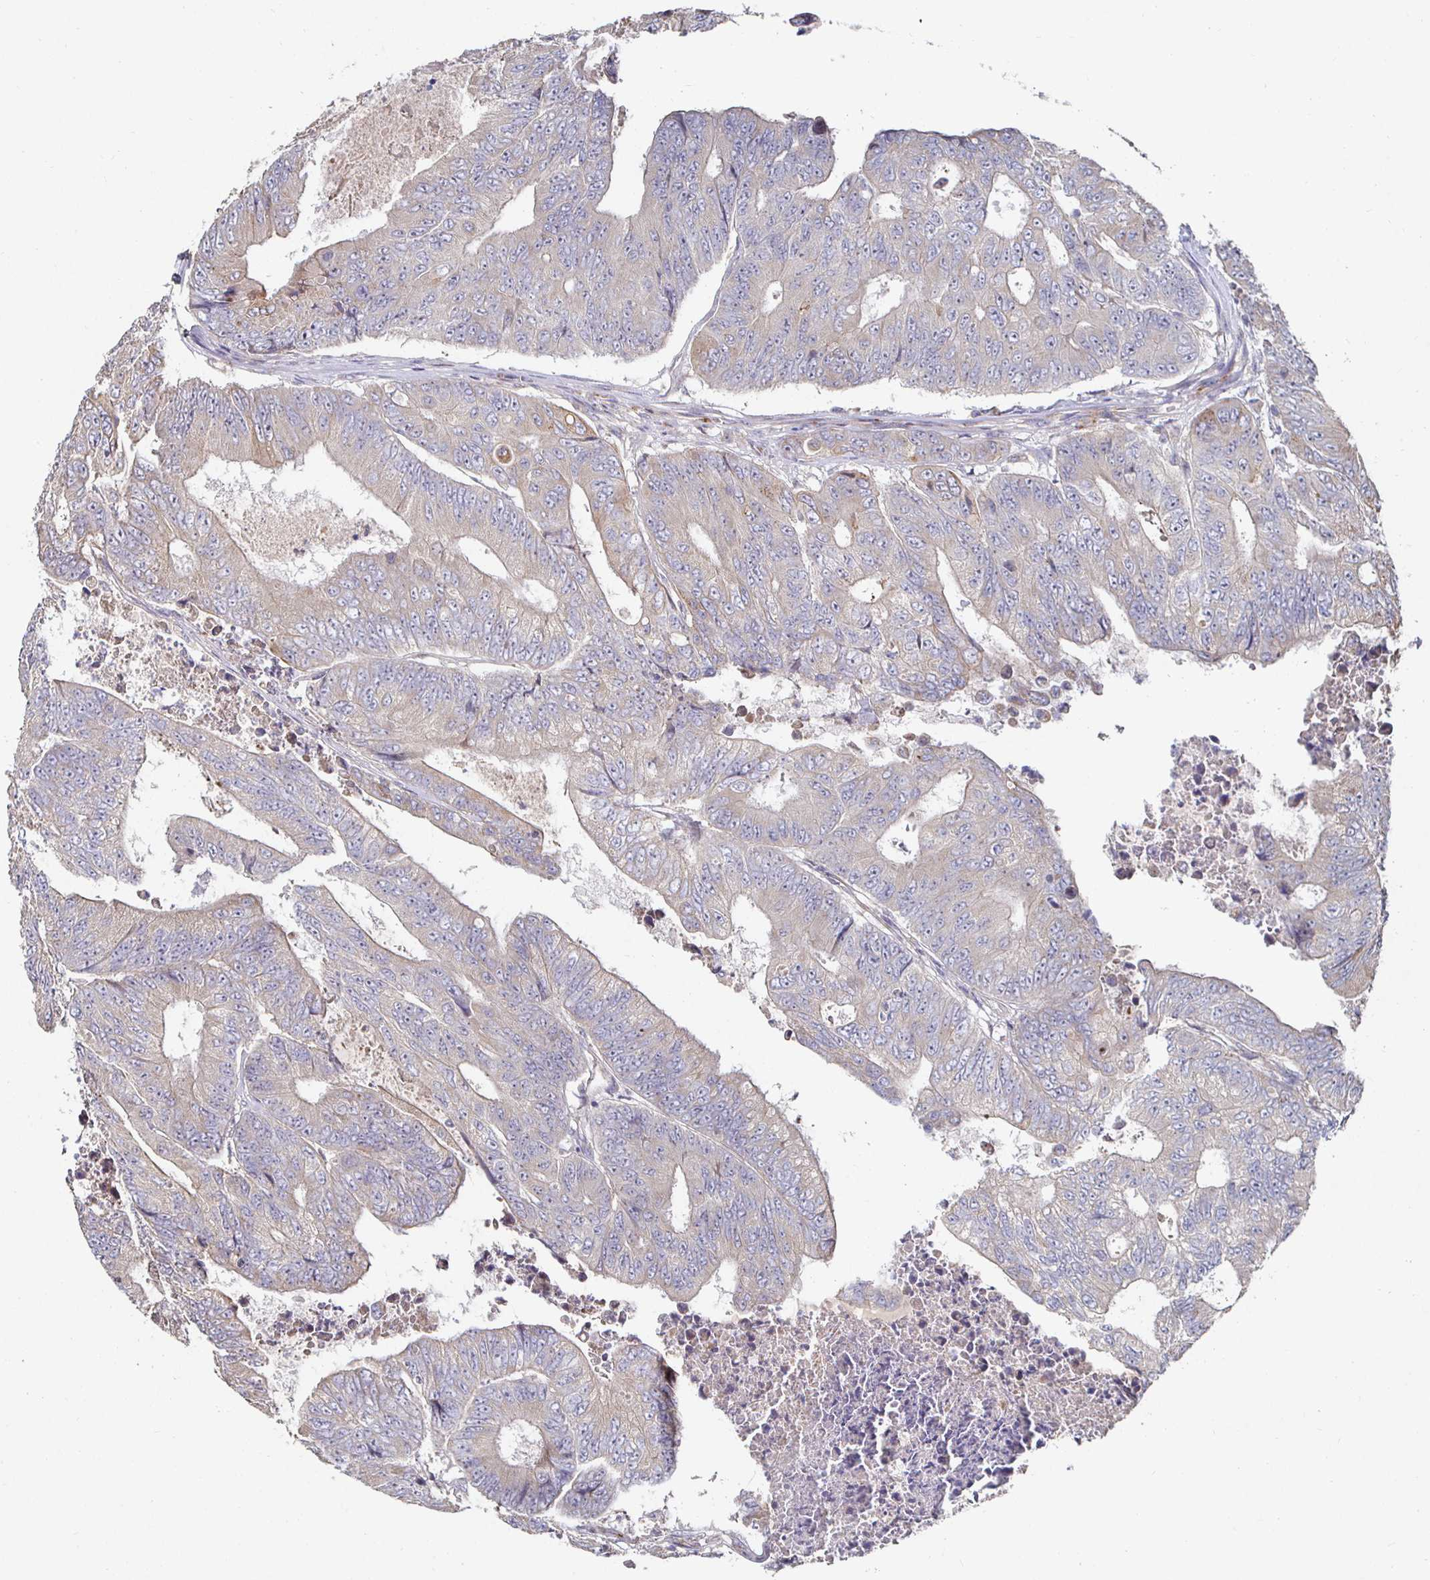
{"staining": {"intensity": "weak", "quantity": ">75%", "location": "cytoplasmic/membranous"}, "tissue": "colorectal cancer", "cell_type": "Tumor cells", "image_type": "cancer", "snomed": [{"axis": "morphology", "description": "Adenocarcinoma, NOS"}, {"axis": "topography", "description": "Colon"}], "caption": "Immunohistochemistry staining of adenocarcinoma (colorectal), which shows low levels of weak cytoplasmic/membranous staining in about >75% of tumor cells indicating weak cytoplasmic/membranous protein expression. The staining was performed using DAB (brown) for protein detection and nuclei were counterstained in hematoxylin (blue).", "gene": "NRSN1", "patient": {"sex": "female", "age": 48}}